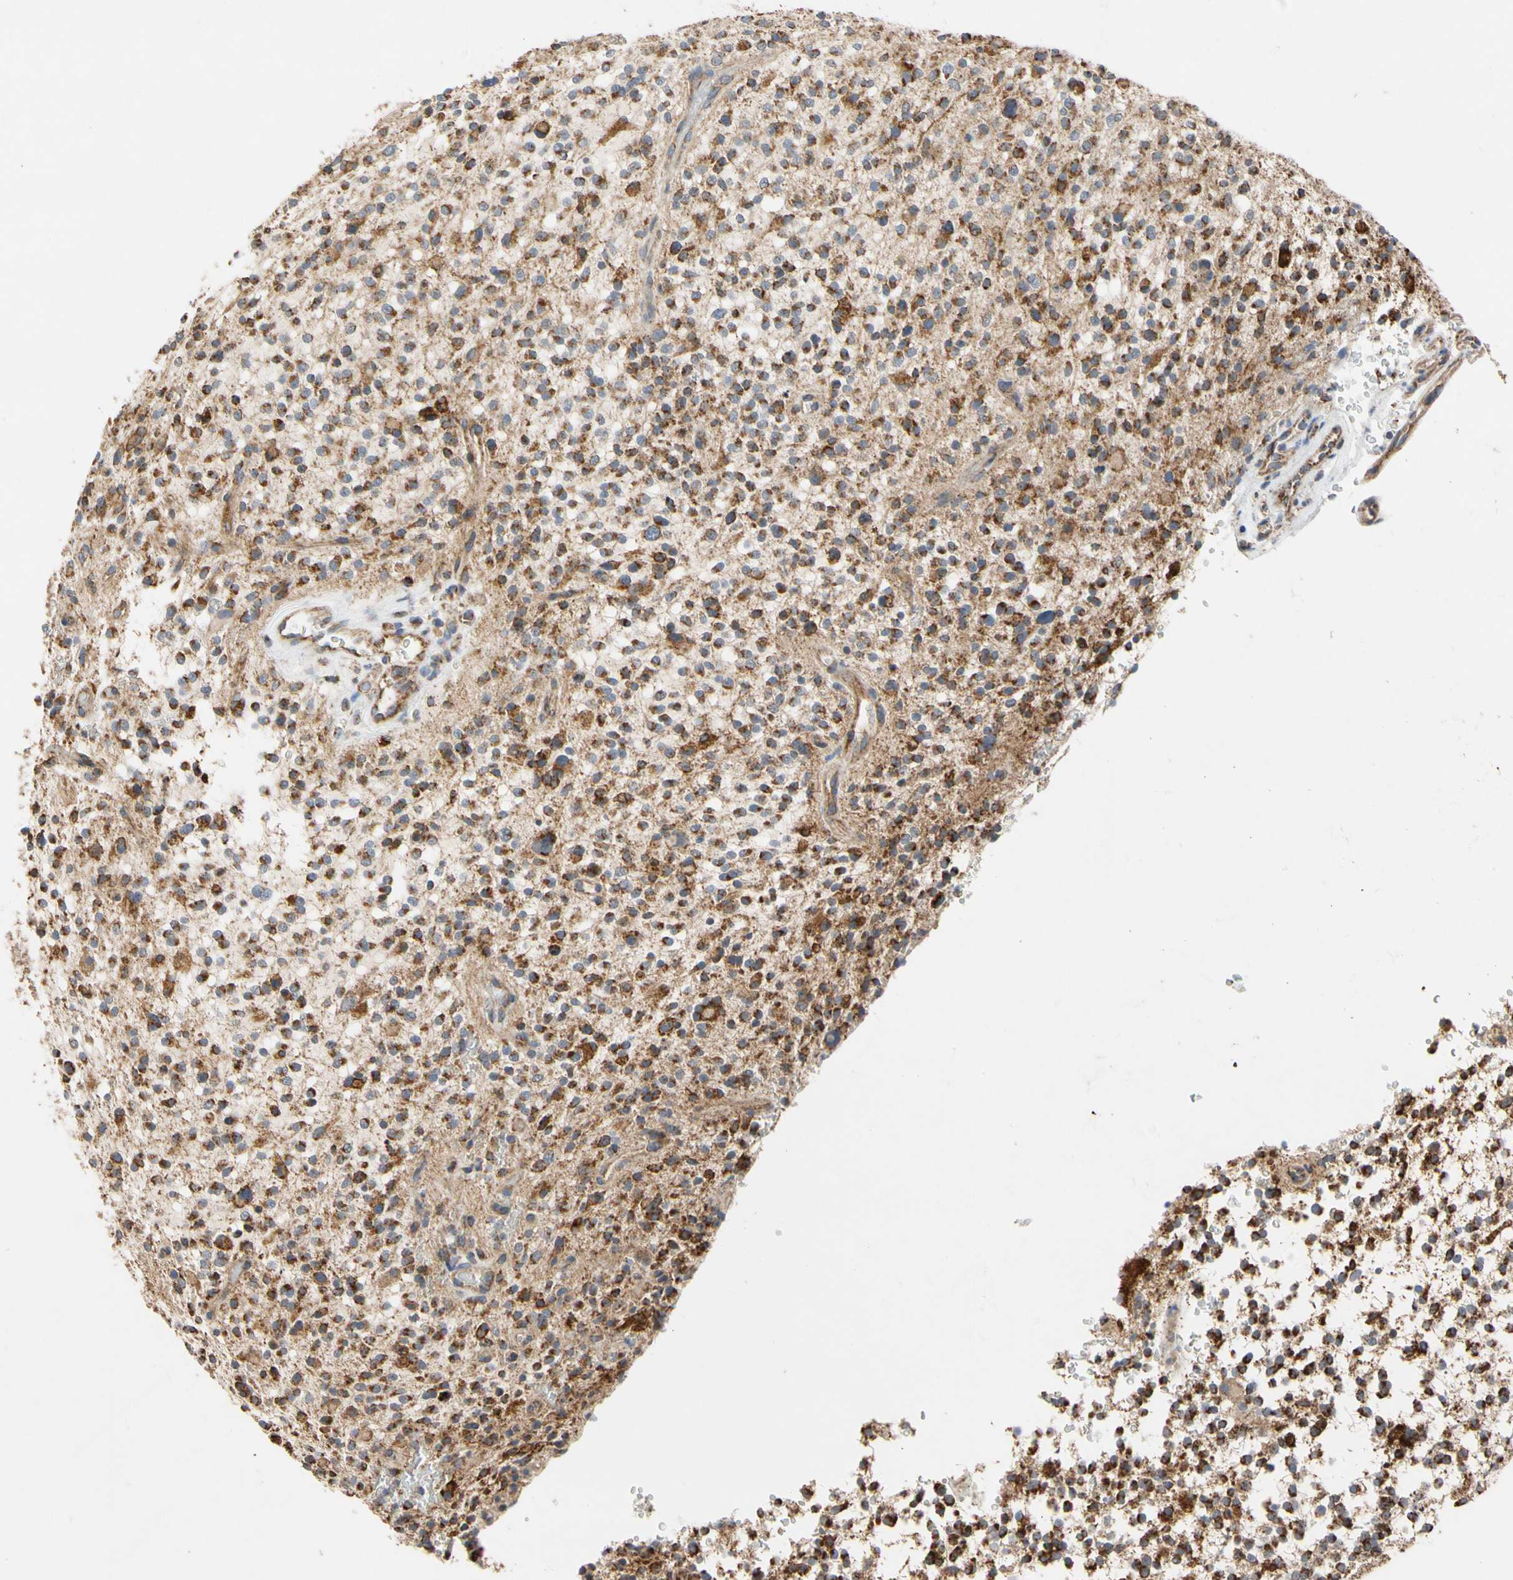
{"staining": {"intensity": "strong", "quantity": "25%-75%", "location": "cytoplasmic/membranous"}, "tissue": "glioma", "cell_type": "Tumor cells", "image_type": "cancer", "snomed": [{"axis": "morphology", "description": "Glioma, malignant, High grade"}, {"axis": "topography", "description": "Brain"}], "caption": "A photomicrograph of human glioma stained for a protein shows strong cytoplasmic/membranous brown staining in tumor cells. Nuclei are stained in blue.", "gene": "GPD2", "patient": {"sex": "male", "age": 48}}